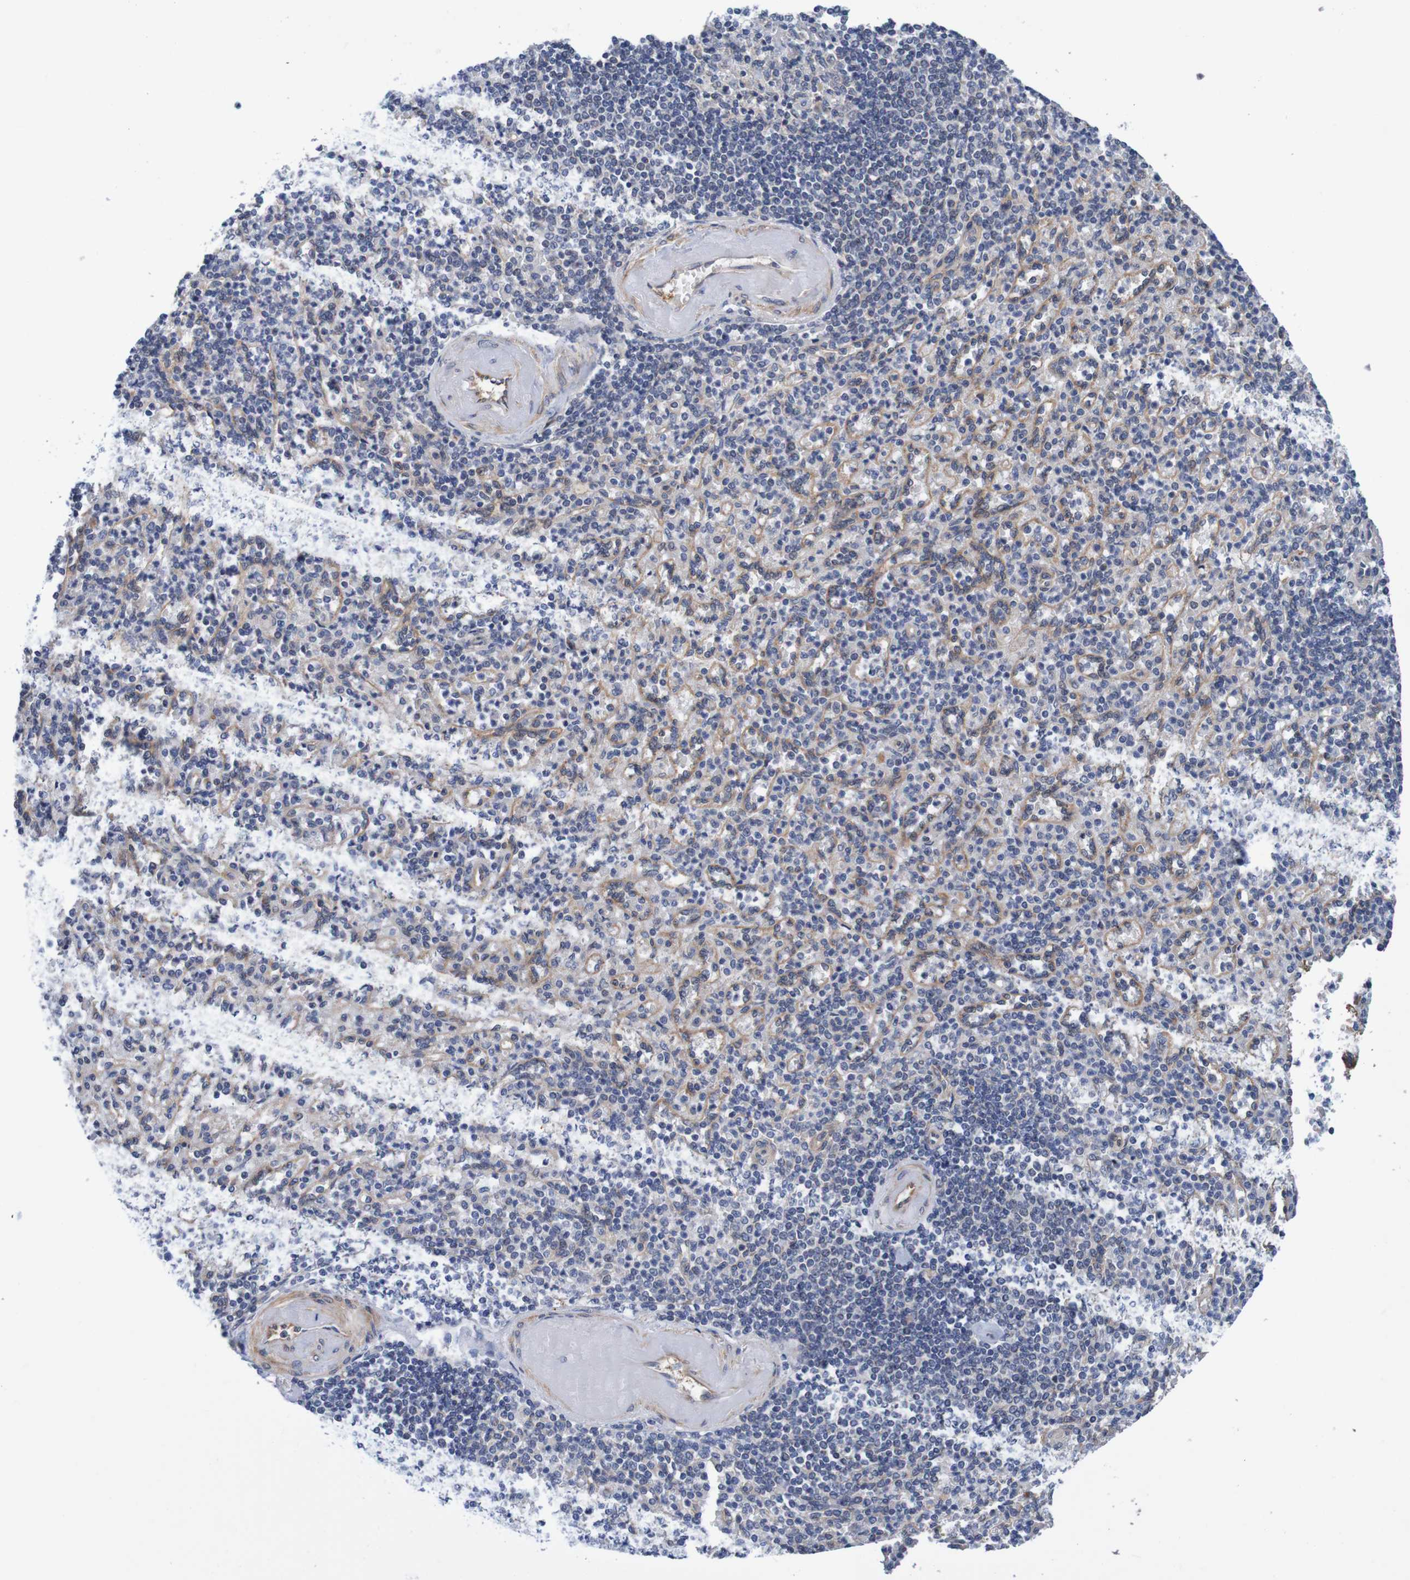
{"staining": {"intensity": "negative", "quantity": "none", "location": "none"}, "tissue": "spleen", "cell_type": "Cells in red pulp", "image_type": "normal", "snomed": [{"axis": "morphology", "description": "Normal tissue, NOS"}, {"axis": "topography", "description": "Spleen"}], "caption": "Immunohistochemical staining of benign human spleen shows no significant staining in cells in red pulp. (IHC, brightfield microscopy, high magnification).", "gene": "CPED1", "patient": {"sex": "female", "age": 74}}